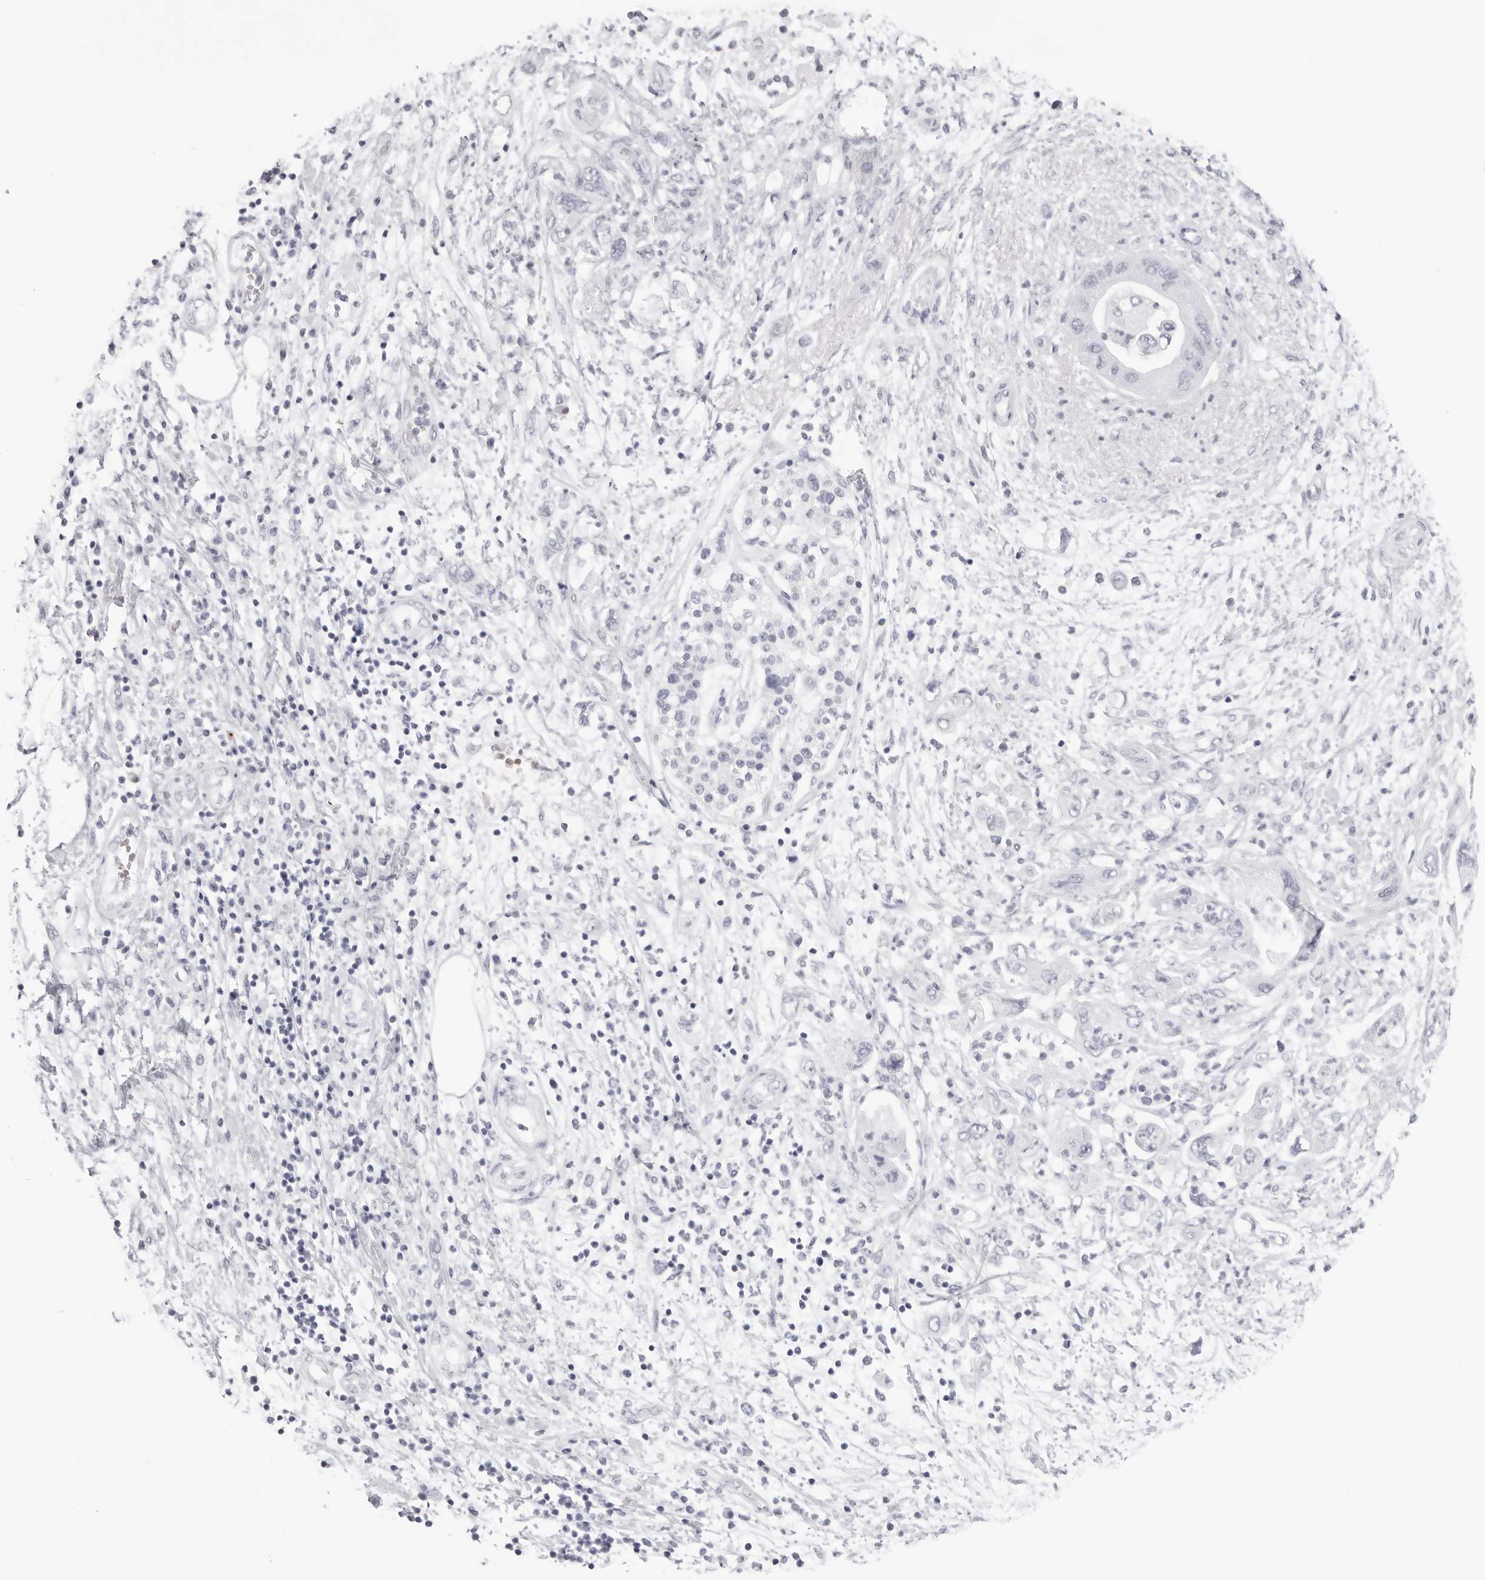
{"staining": {"intensity": "negative", "quantity": "none", "location": "none"}, "tissue": "pancreatic cancer", "cell_type": "Tumor cells", "image_type": "cancer", "snomed": [{"axis": "morphology", "description": "Adenocarcinoma, NOS"}, {"axis": "topography", "description": "Pancreas"}], "caption": "An image of human pancreatic cancer (adenocarcinoma) is negative for staining in tumor cells. (Stains: DAB IHC with hematoxylin counter stain, Microscopy: brightfield microscopy at high magnification).", "gene": "CST5", "patient": {"sex": "female", "age": 73}}